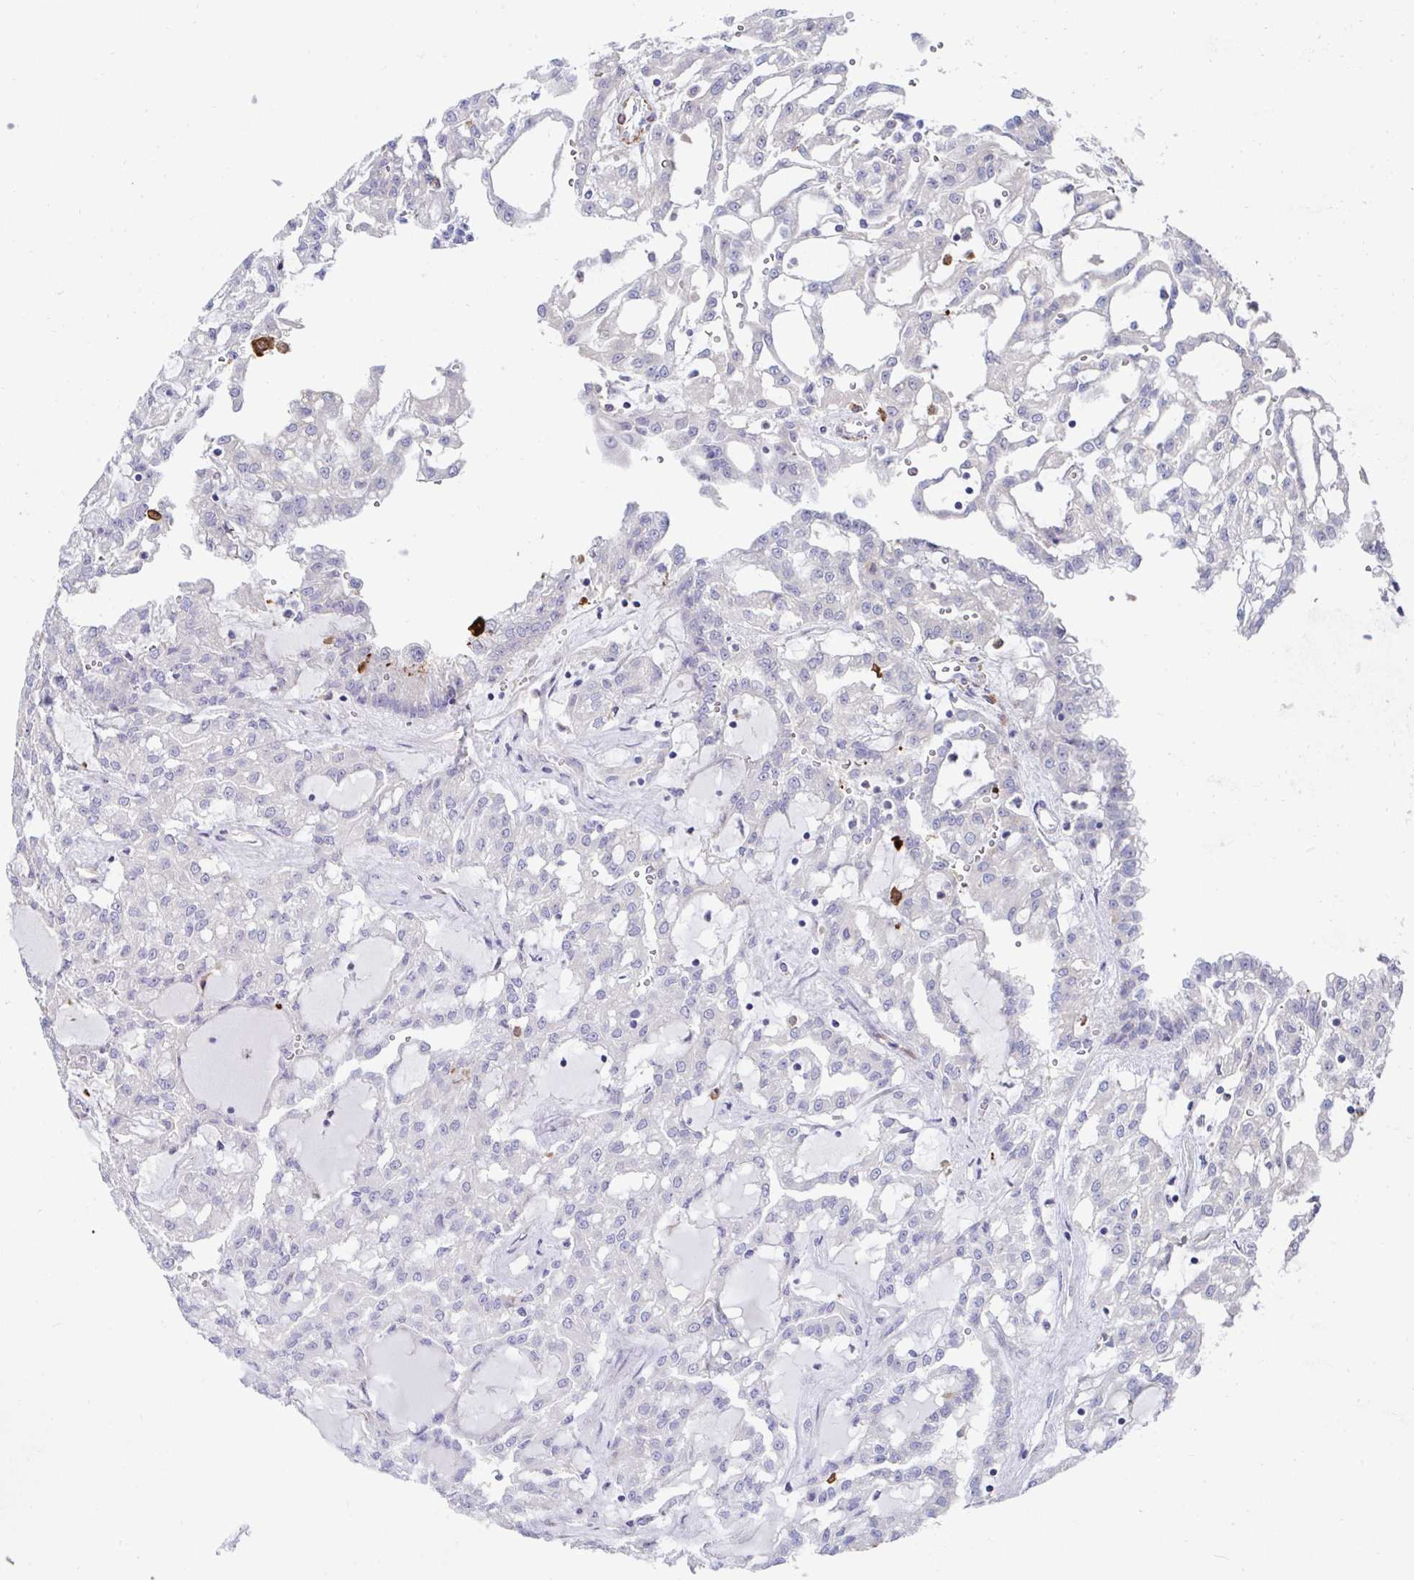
{"staining": {"intensity": "negative", "quantity": "none", "location": "none"}, "tissue": "renal cancer", "cell_type": "Tumor cells", "image_type": "cancer", "snomed": [{"axis": "morphology", "description": "Adenocarcinoma, NOS"}, {"axis": "topography", "description": "Kidney"}], "caption": "Renal cancer was stained to show a protein in brown. There is no significant expression in tumor cells.", "gene": "FBXL13", "patient": {"sex": "male", "age": 63}}